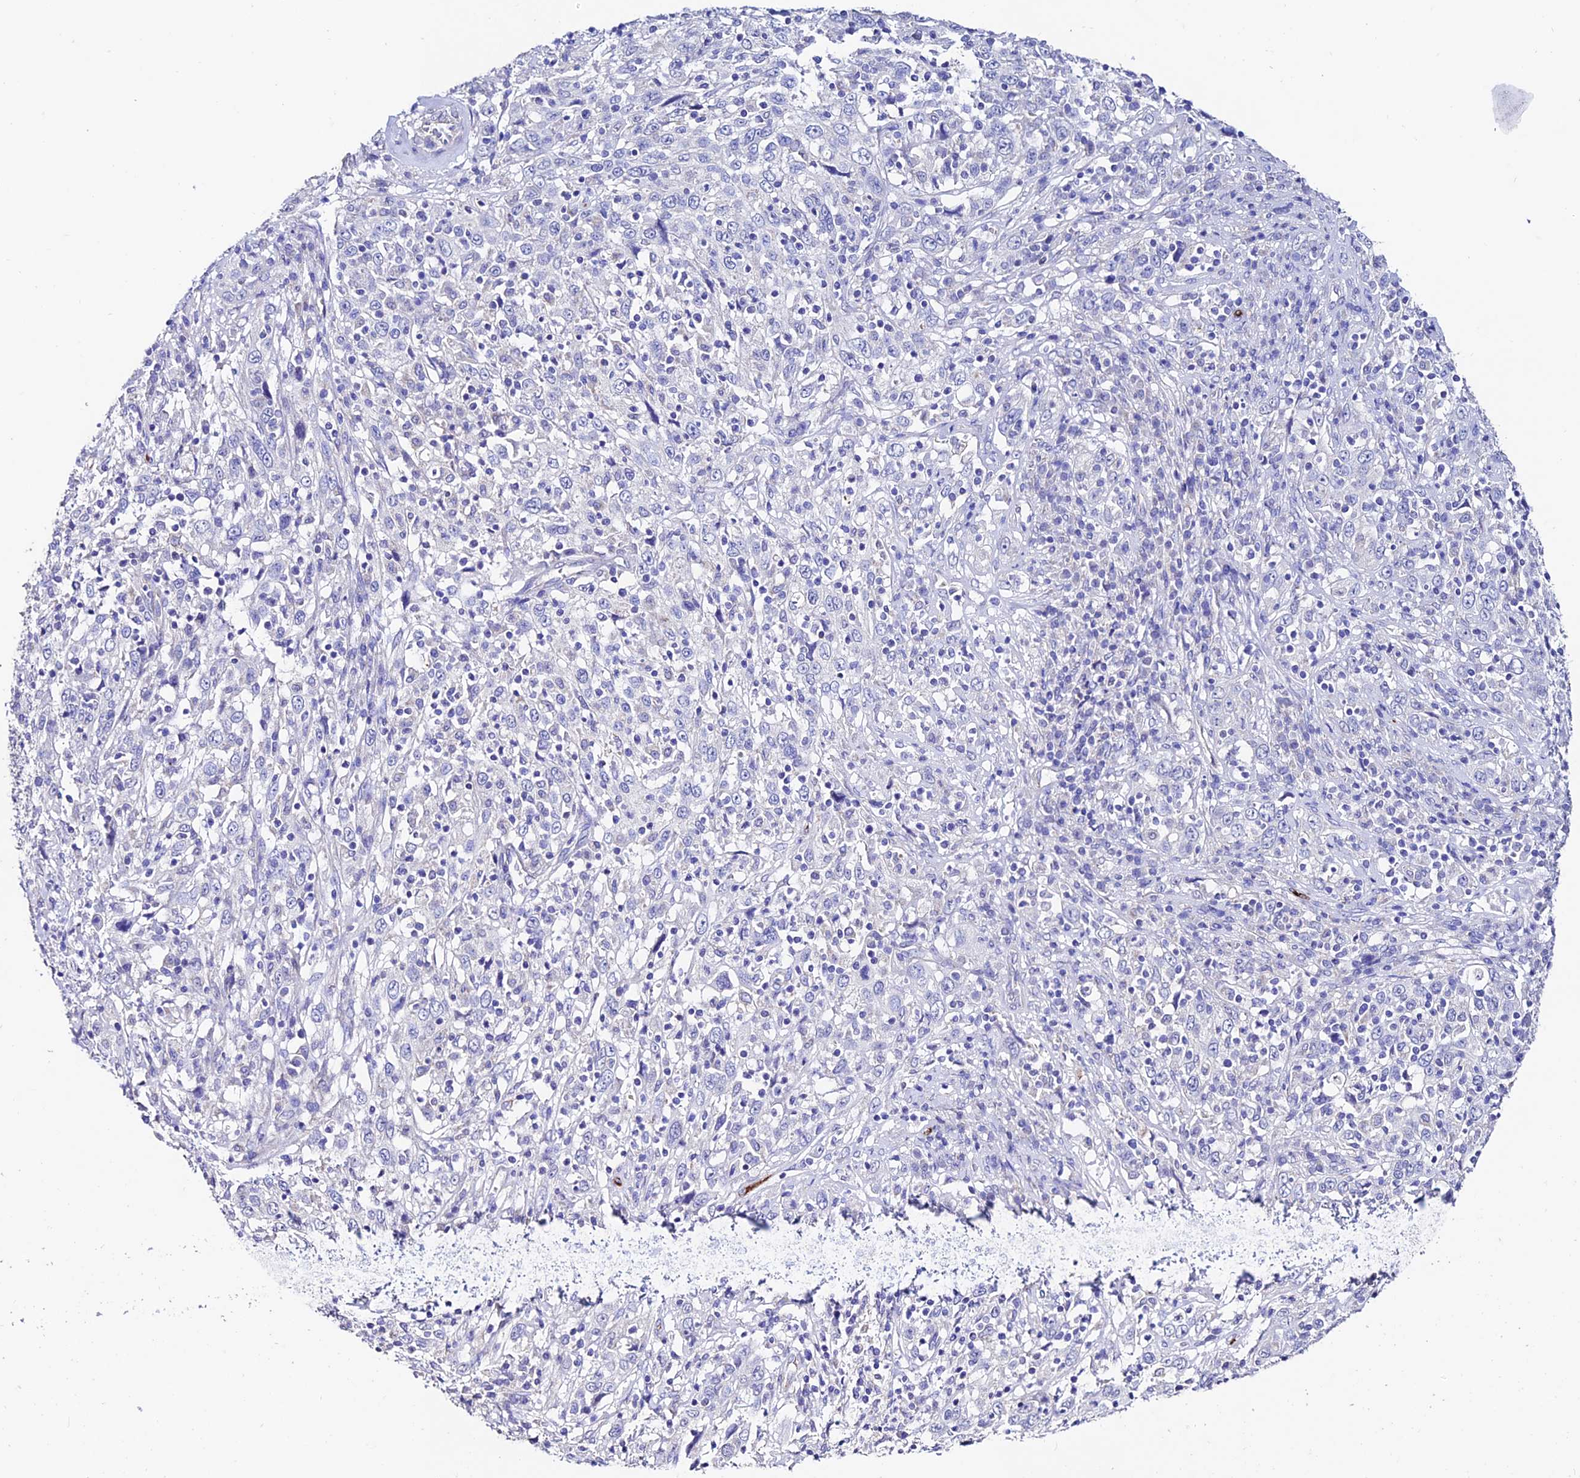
{"staining": {"intensity": "negative", "quantity": "none", "location": "none"}, "tissue": "cervical cancer", "cell_type": "Tumor cells", "image_type": "cancer", "snomed": [{"axis": "morphology", "description": "Squamous cell carcinoma, NOS"}, {"axis": "topography", "description": "Cervix"}], "caption": "Immunohistochemistry (IHC) photomicrograph of cervical squamous cell carcinoma stained for a protein (brown), which displays no positivity in tumor cells.", "gene": "ESM1", "patient": {"sex": "female", "age": 46}}